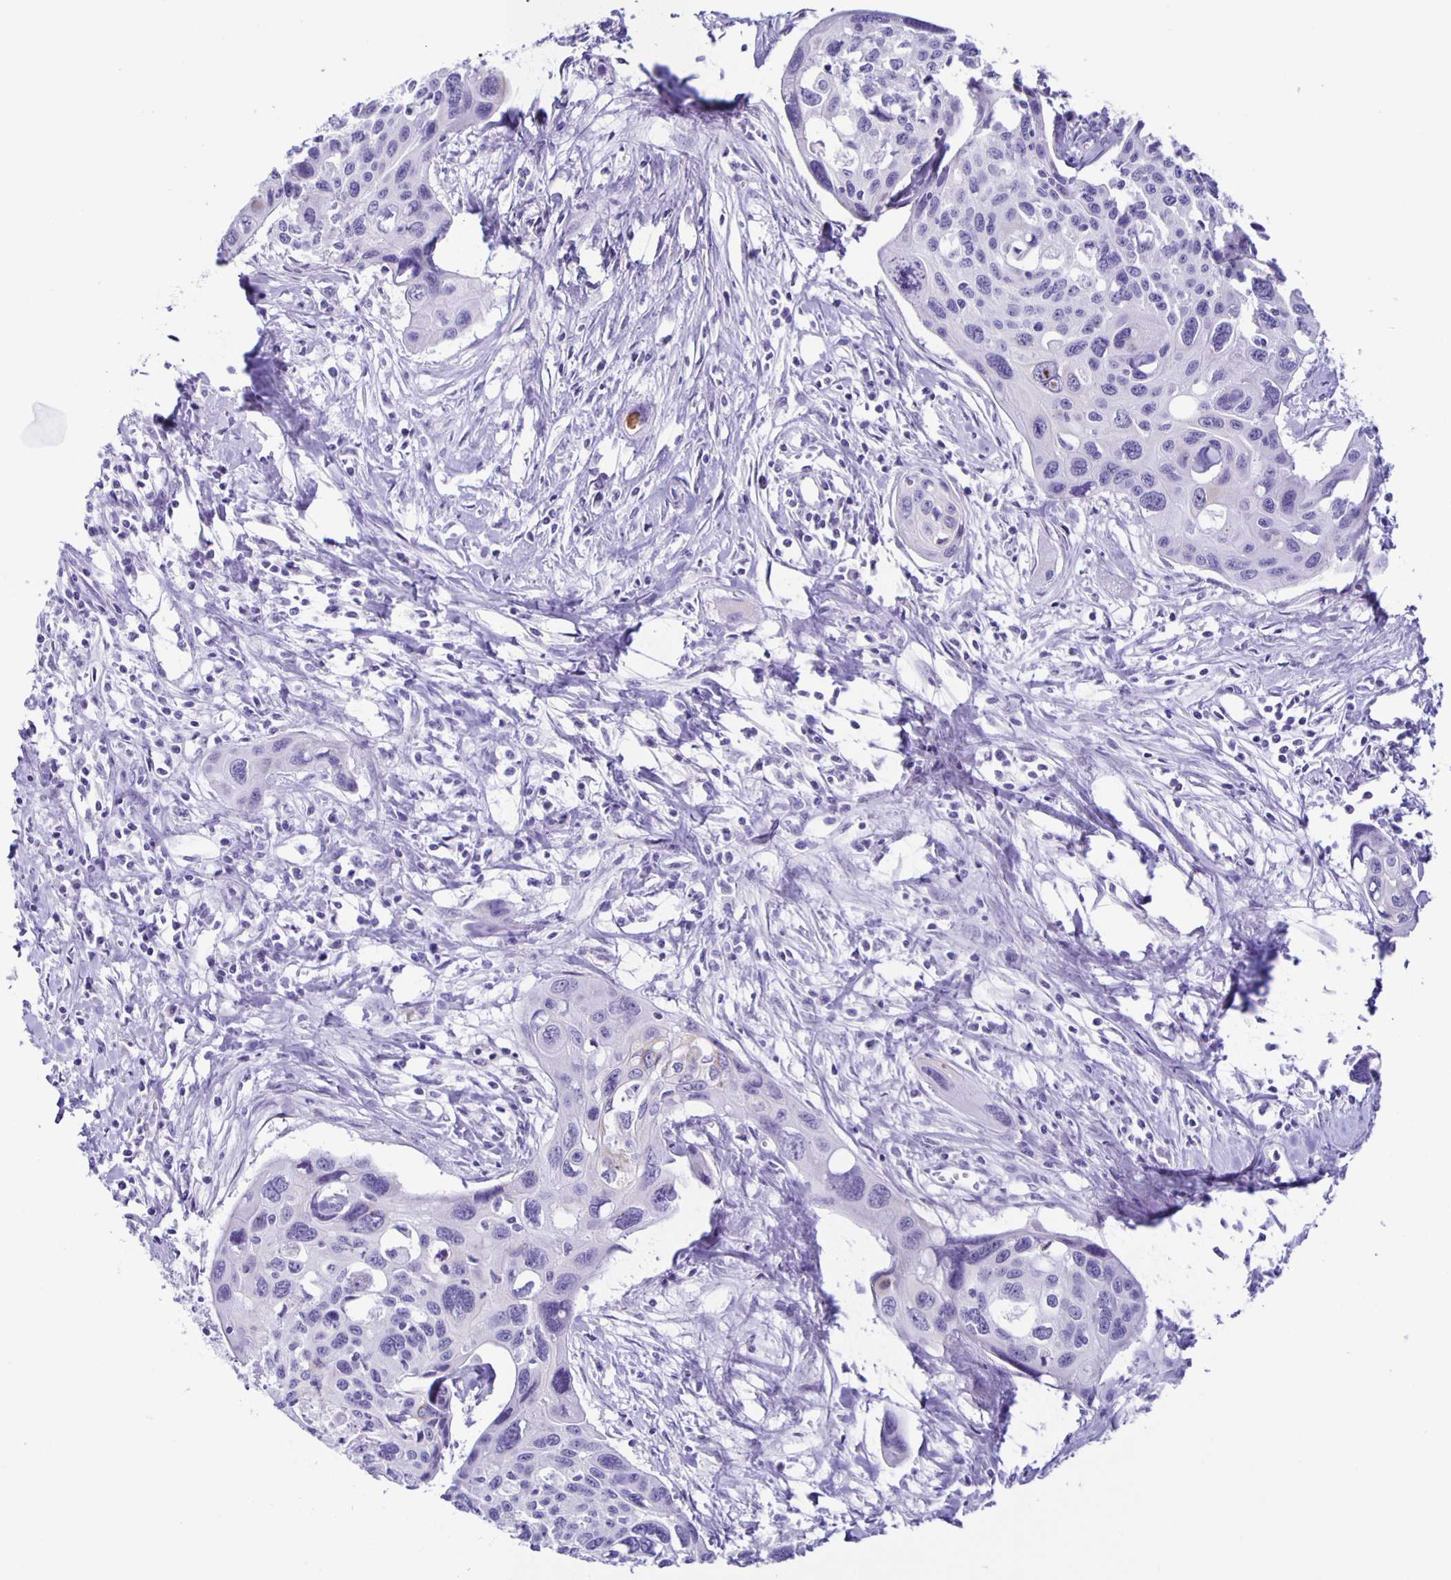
{"staining": {"intensity": "negative", "quantity": "none", "location": "none"}, "tissue": "cervical cancer", "cell_type": "Tumor cells", "image_type": "cancer", "snomed": [{"axis": "morphology", "description": "Squamous cell carcinoma, NOS"}, {"axis": "topography", "description": "Cervix"}], "caption": "Tumor cells are negative for protein expression in human squamous cell carcinoma (cervical). The staining was performed using DAB (3,3'-diaminobenzidine) to visualize the protein expression in brown, while the nuclei were stained in blue with hematoxylin (Magnification: 20x).", "gene": "AQP6", "patient": {"sex": "female", "age": 31}}